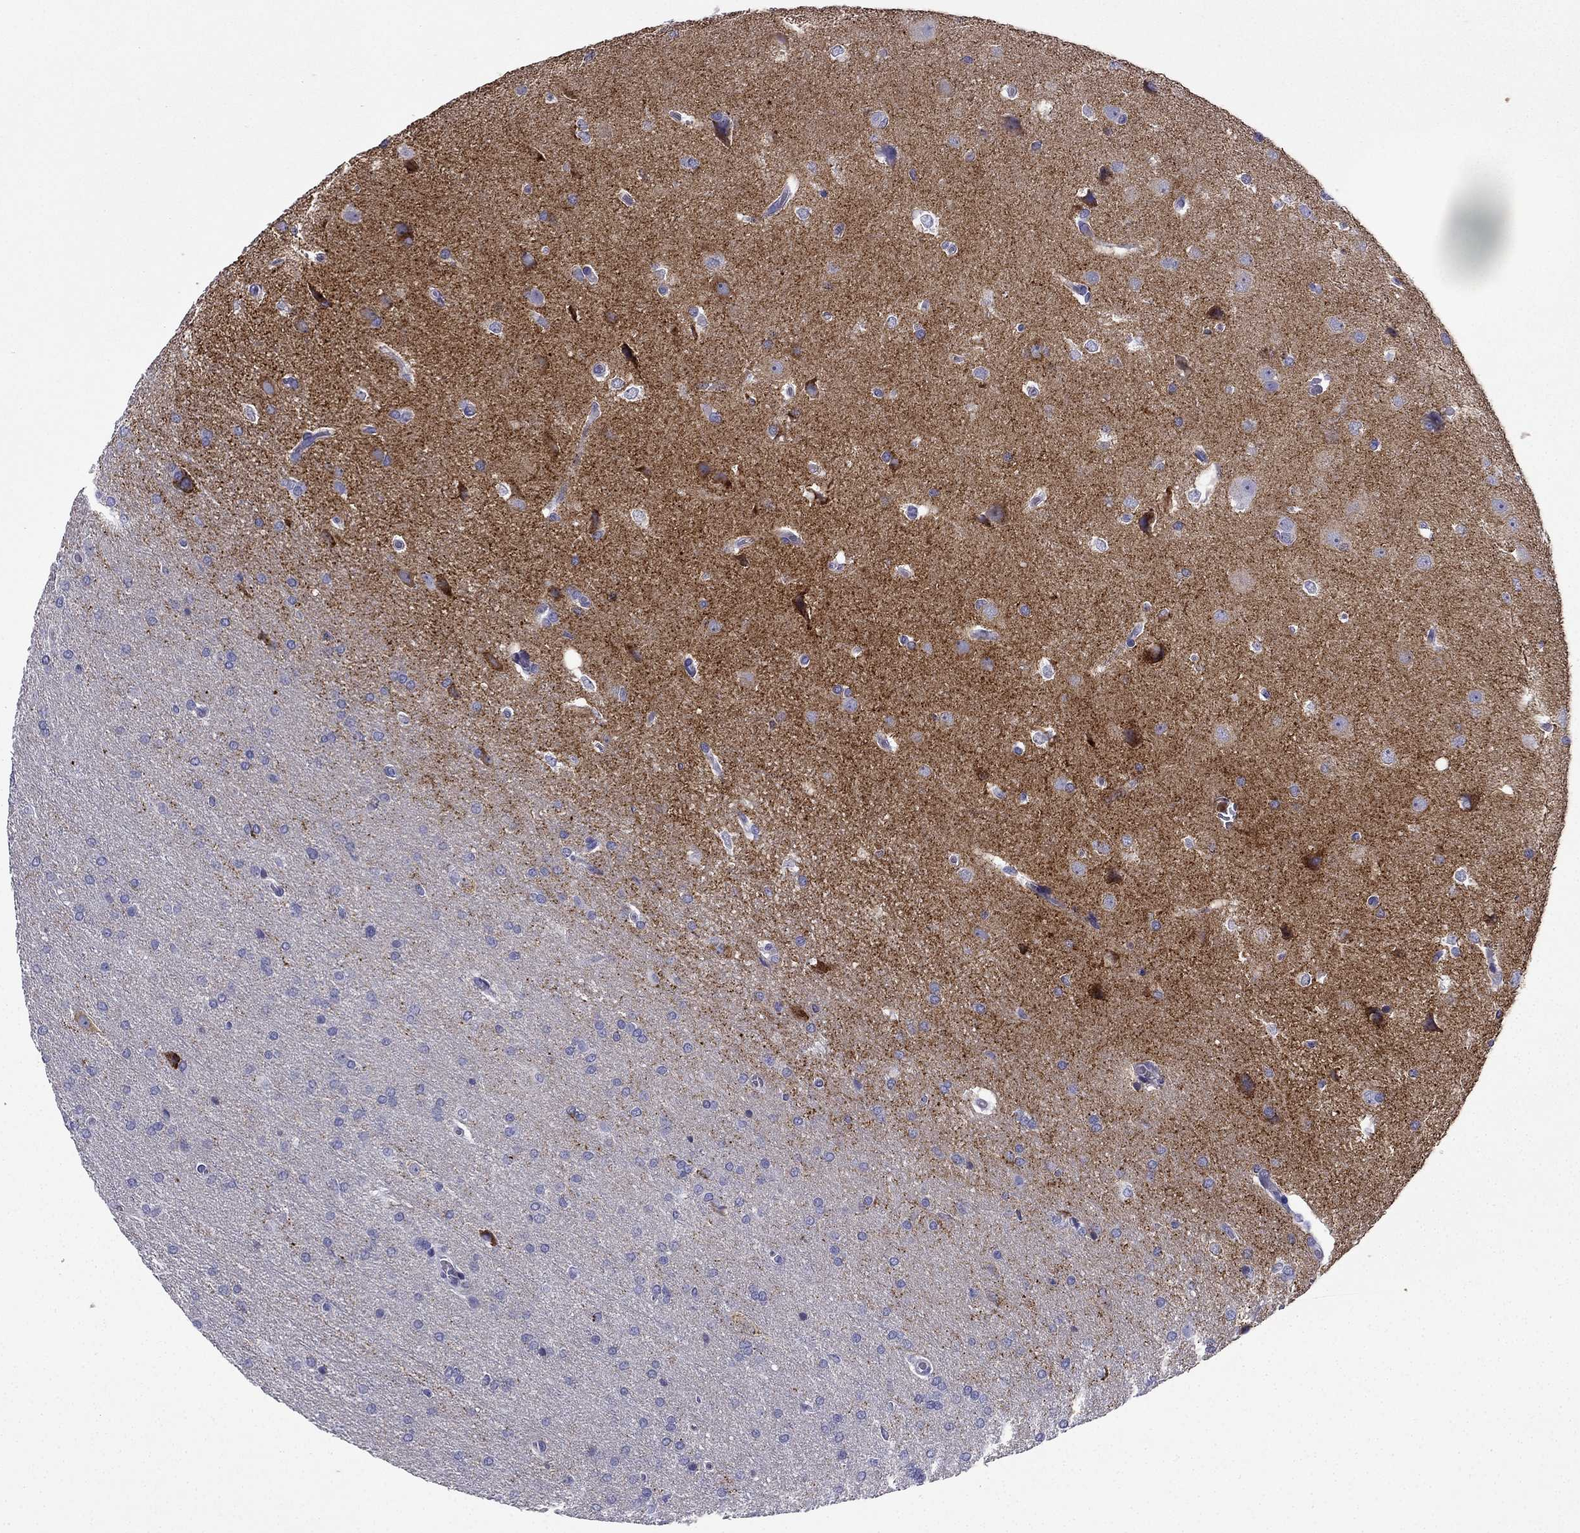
{"staining": {"intensity": "negative", "quantity": "none", "location": "none"}, "tissue": "glioma", "cell_type": "Tumor cells", "image_type": "cancer", "snomed": [{"axis": "morphology", "description": "Glioma, malignant, Low grade"}, {"axis": "topography", "description": "Brain"}], "caption": "Immunohistochemistry of malignant low-grade glioma reveals no positivity in tumor cells.", "gene": "NPTX1", "patient": {"sex": "female", "age": 32}}